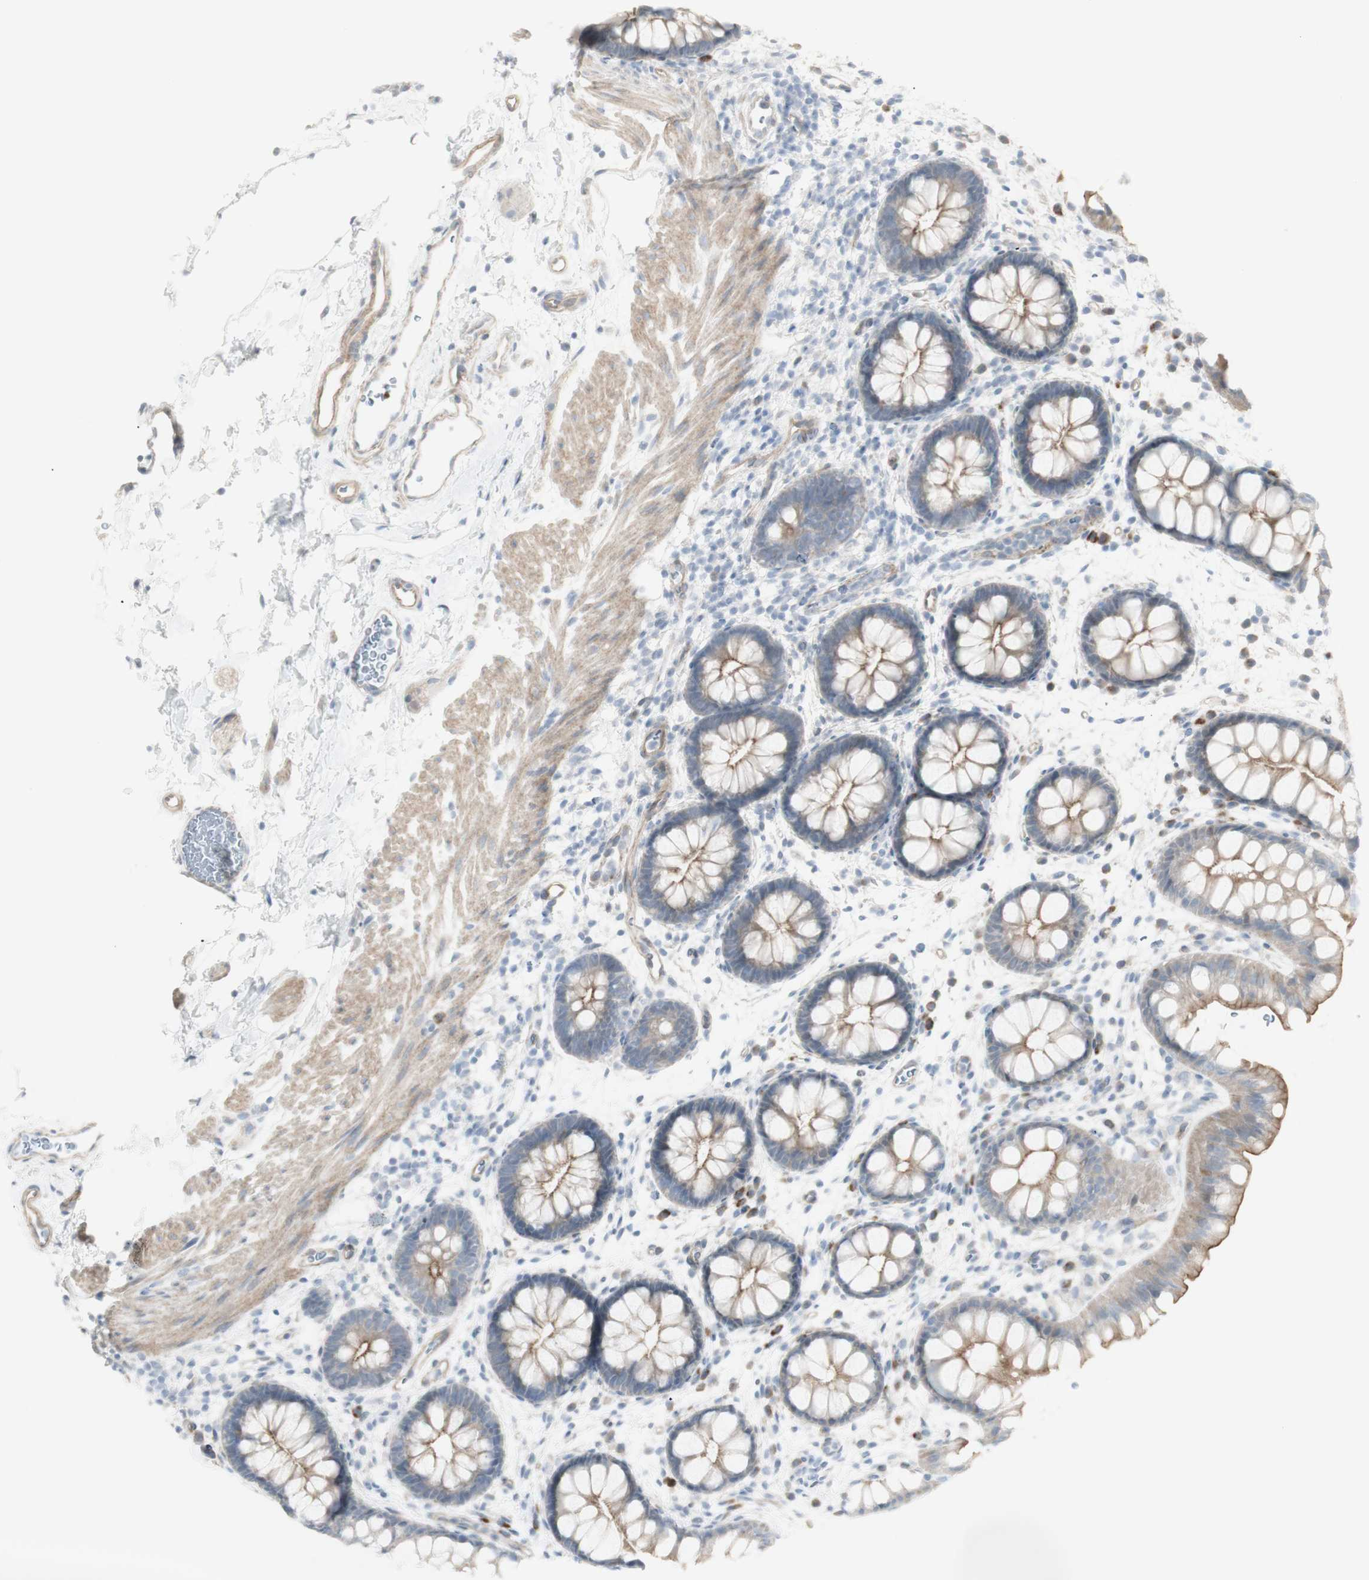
{"staining": {"intensity": "moderate", "quantity": "25%-75%", "location": "cytoplasmic/membranous"}, "tissue": "rectum", "cell_type": "Glandular cells", "image_type": "normal", "snomed": [{"axis": "morphology", "description": "Normal tissue, NOS"}, {"axis": "topography", "description": "Rectum"}], "caption": "Immunohistochemistry (IHC) staining of normal rectum, which reveals medium levels of moderate cytoplasmic/membranous expression in approximately 25%-75% of glandular cells indicating moderate cytoplasmic/membranous protein positivity. The staining was performed using DAB (3,3'-diaminobenzidine) (brown) for protein detection and nuclei were counterstained in hematoxylin (blue).", "gene": "NDST4", "patient": {"sex": "female", "age": 24}}